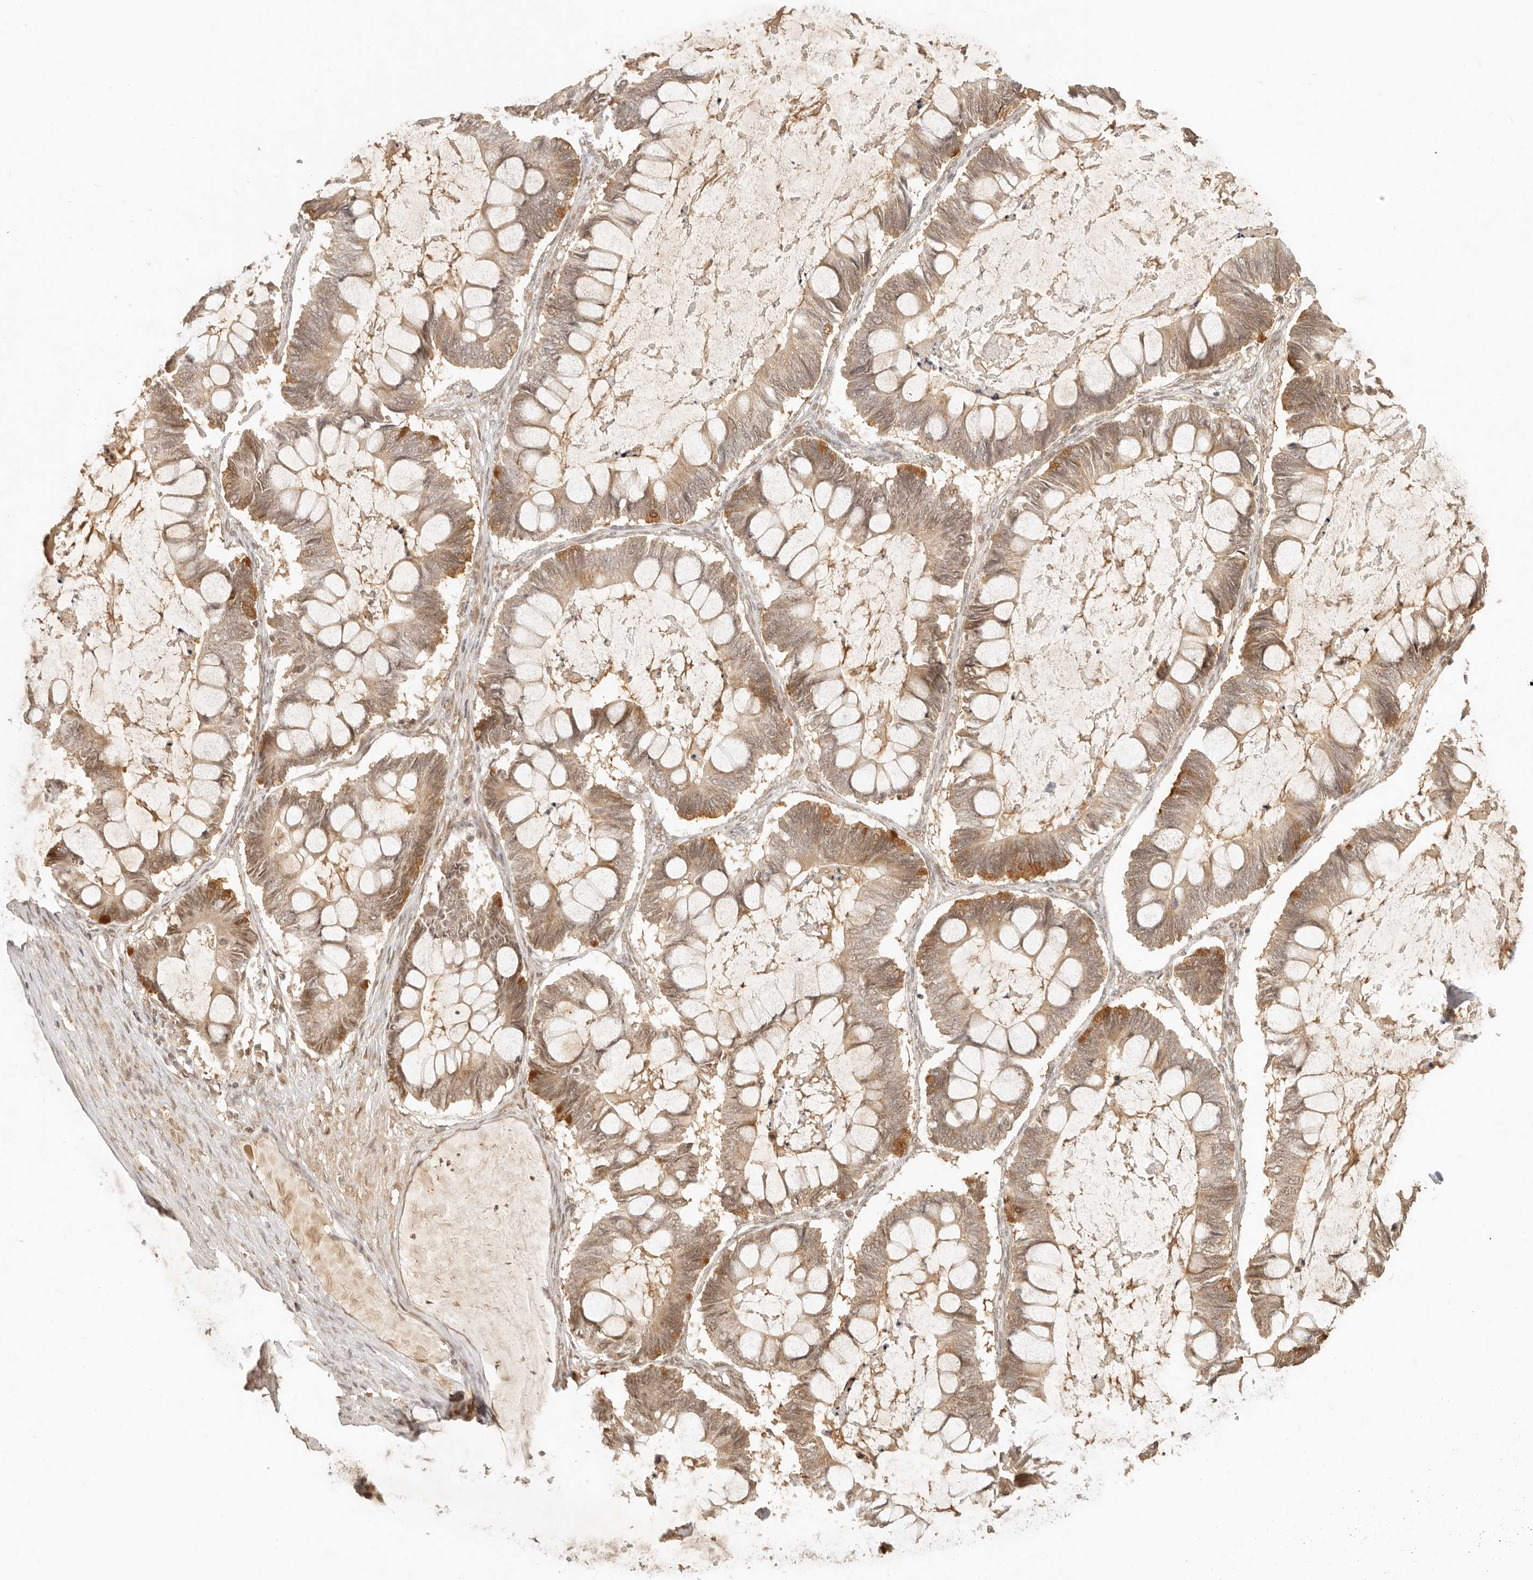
{"staining": {"intensity": "moderate", "quantity": ">75%", "location": "cytoplasmic/membranous,nuclear"}, "tissue": "ovarian cancer", "cell_type": "Tumor cells", "image_type": "cancer", "snomed": [{"axis": "morphology", "description": "Cystadenocarcinoma, mucinous, NOS"}, {"axis": "topography", "description": "Ovary"}], "caption": "Moderate cytoplasmic/membranous and nuclear positivity for a protein is appreciated in about >75% of tumor cells of ovarian cancer (mucinous cystadenocarcinoma) using immunohistochemistry.", "gene": "INTS11", "patient": {"sex": "female", "age": 61}}